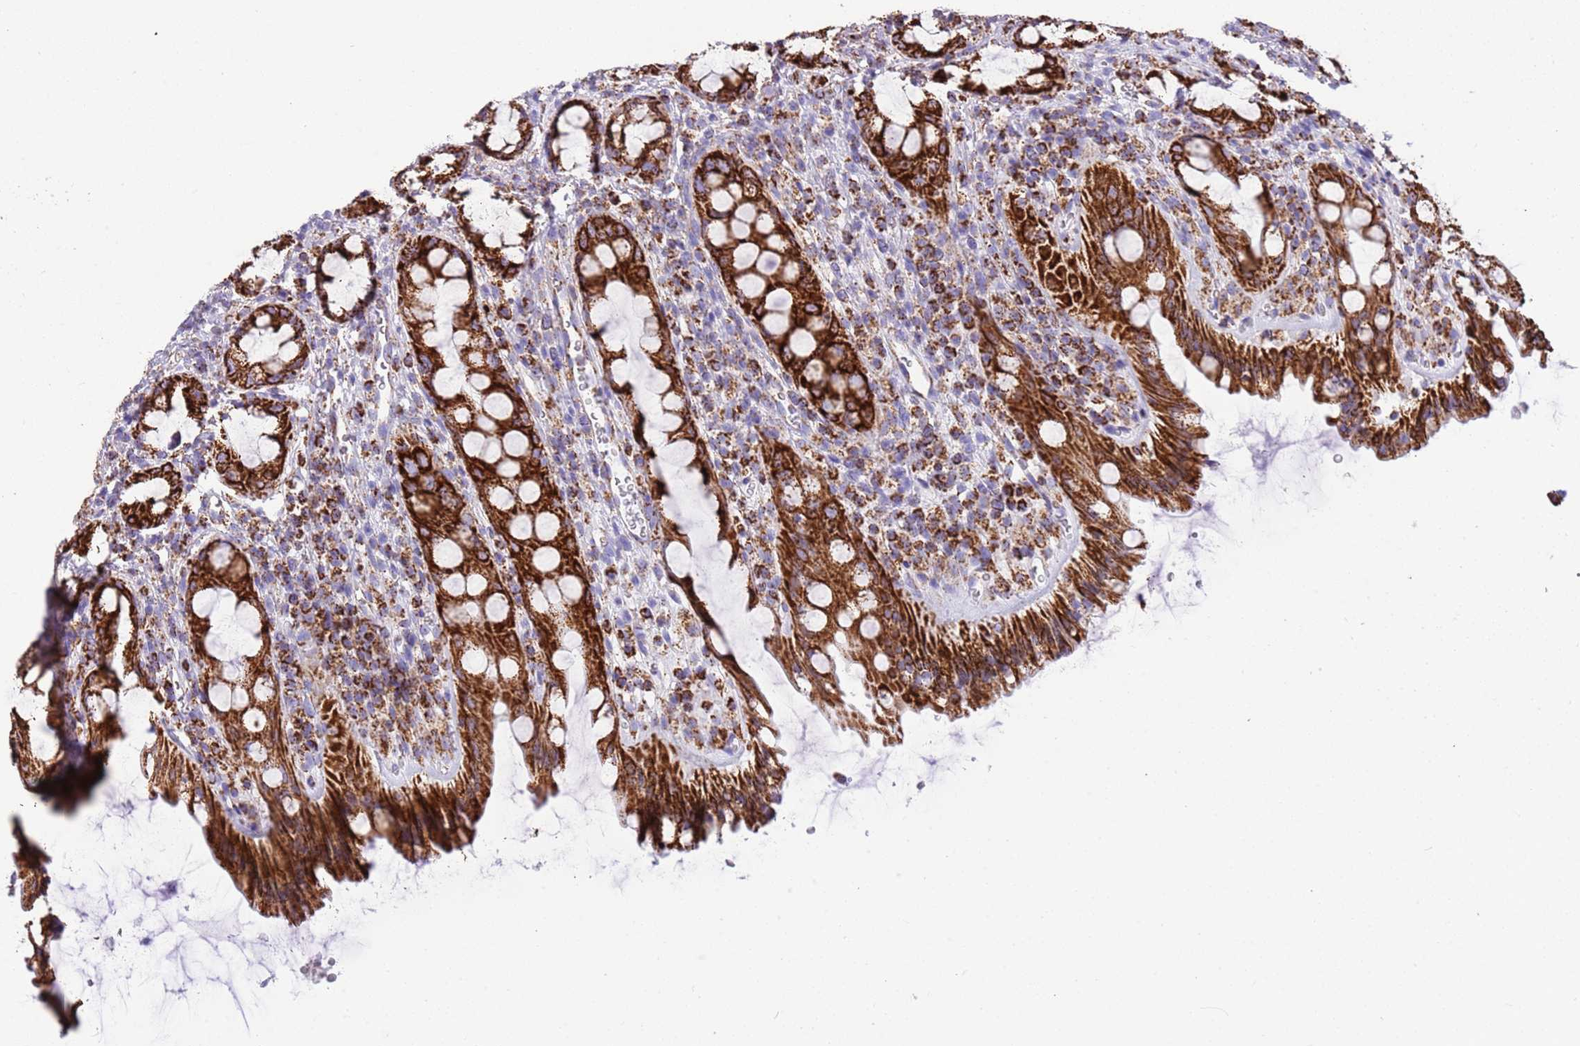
{"staining": {"intensity": "strong", "quantity": ">75%", "location": "cytoplasmic/membranous"}, "tissue": "rectum", "cell_type": "Glandular cells", "image_type": "normal", "snomed": [{"axis": "morphology", "description": "Normal tissue, NOS"}, {"axis": "topography", "description": "Rectum"}], "caption": "Human rectum stained with a brown dye reveals strong cytoplasmic/membranous positive positivity in approximately >75% of glandular cells.", "gene": "SUCLG2", "patient": {"sex": "female", "age": 57}}